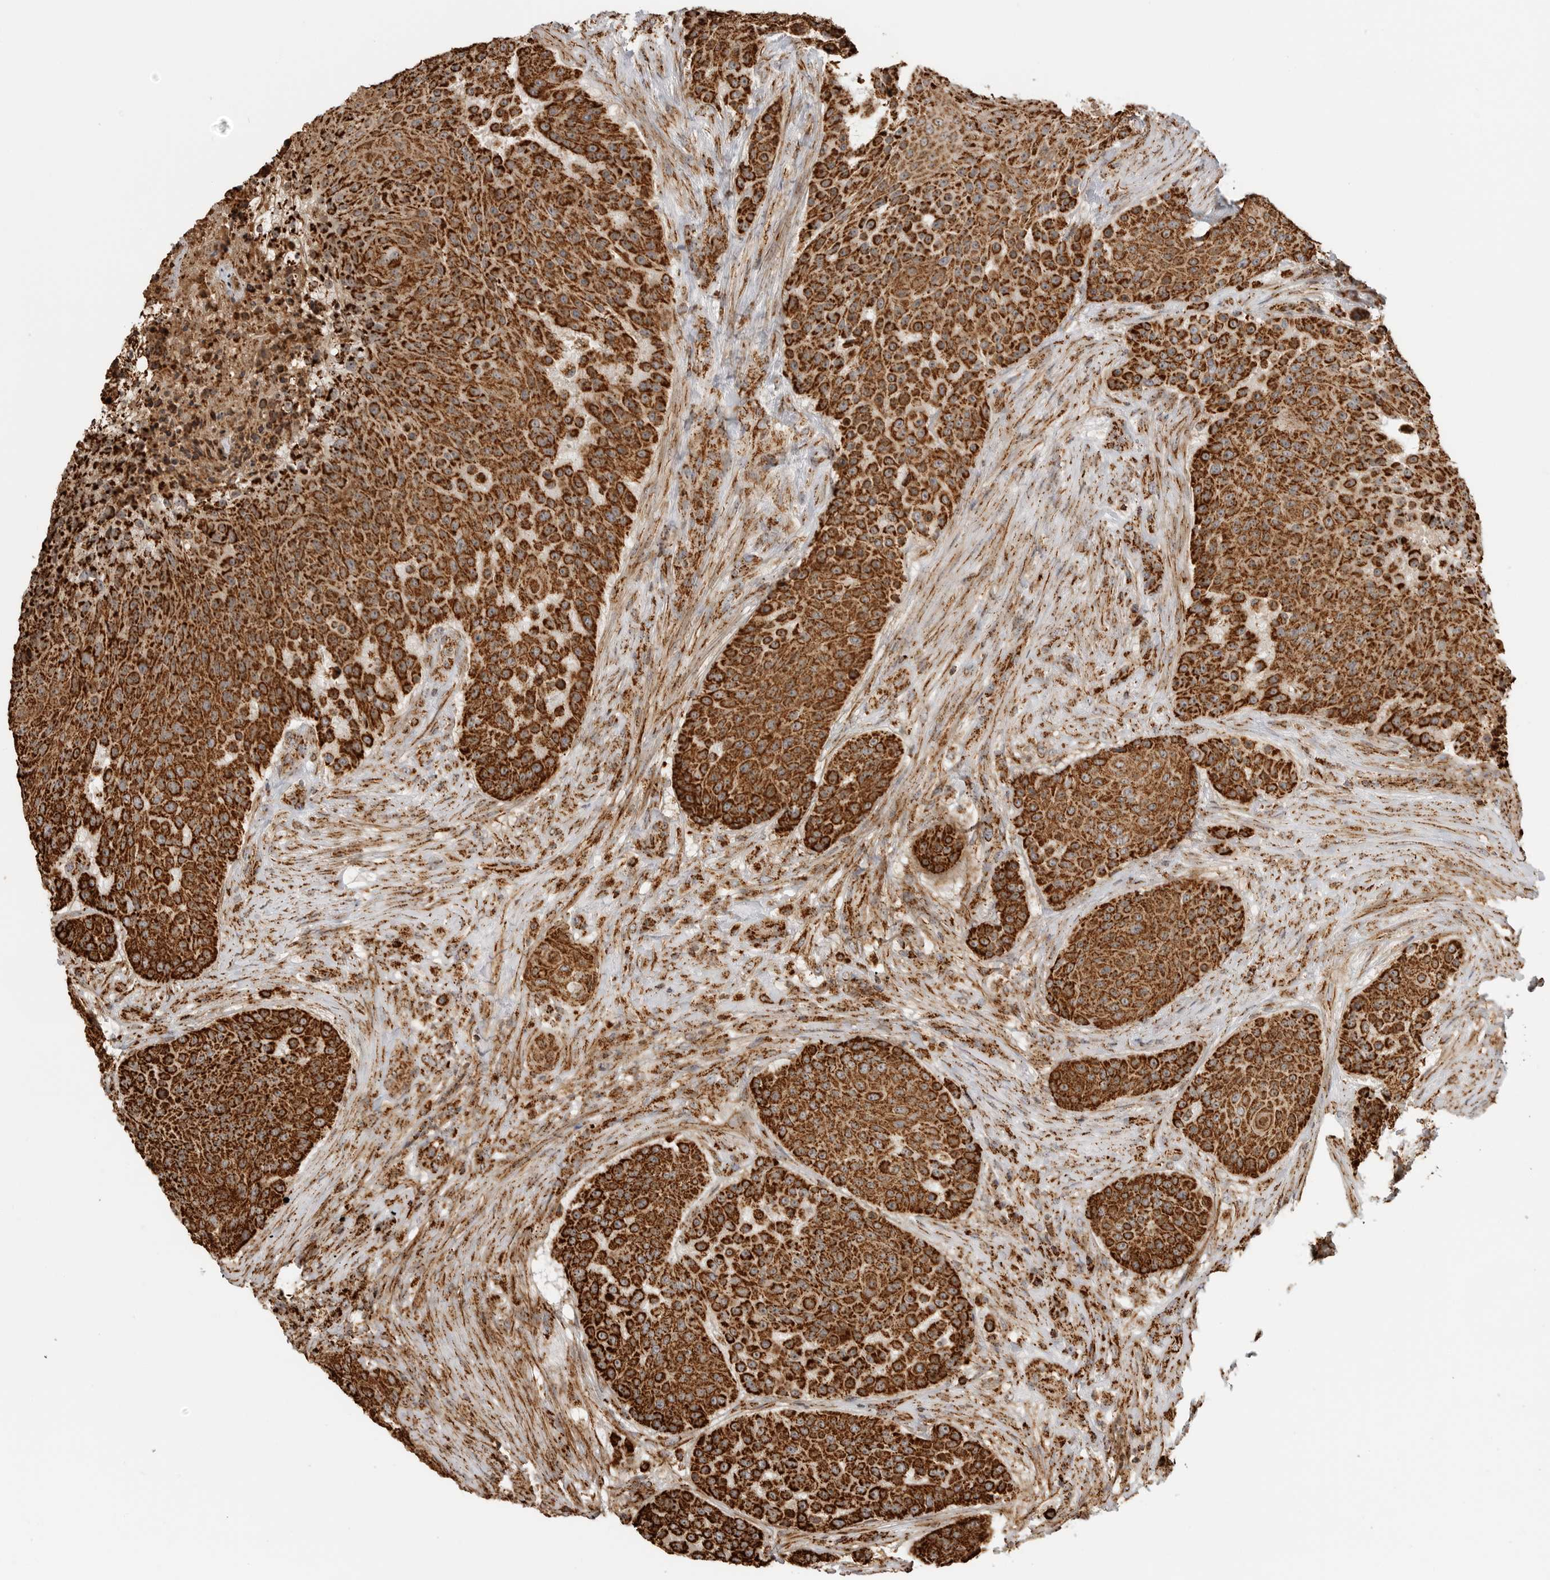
{"staining": {"intensity": "strong", "quantity": ">75%", "location": "cytoplasmic/membranous"}, "tissue": "urothelial cancer", "cell_type": "Tumor cells", "image_type": "cancer", "snomed": [{"axis": "morphology", "description": "Urothelial carcinoma, High grade"}, {"axis": "topography", "description": "Urinary bladder"}], "caption": "This is an image of immunohistochemistry staining of urothelial cancer, which shows strong staining in the cytoplasmic/membranous of tumor cells.", "gene": "BMP2K", "patient": {"sex": "female", "age": 63}}